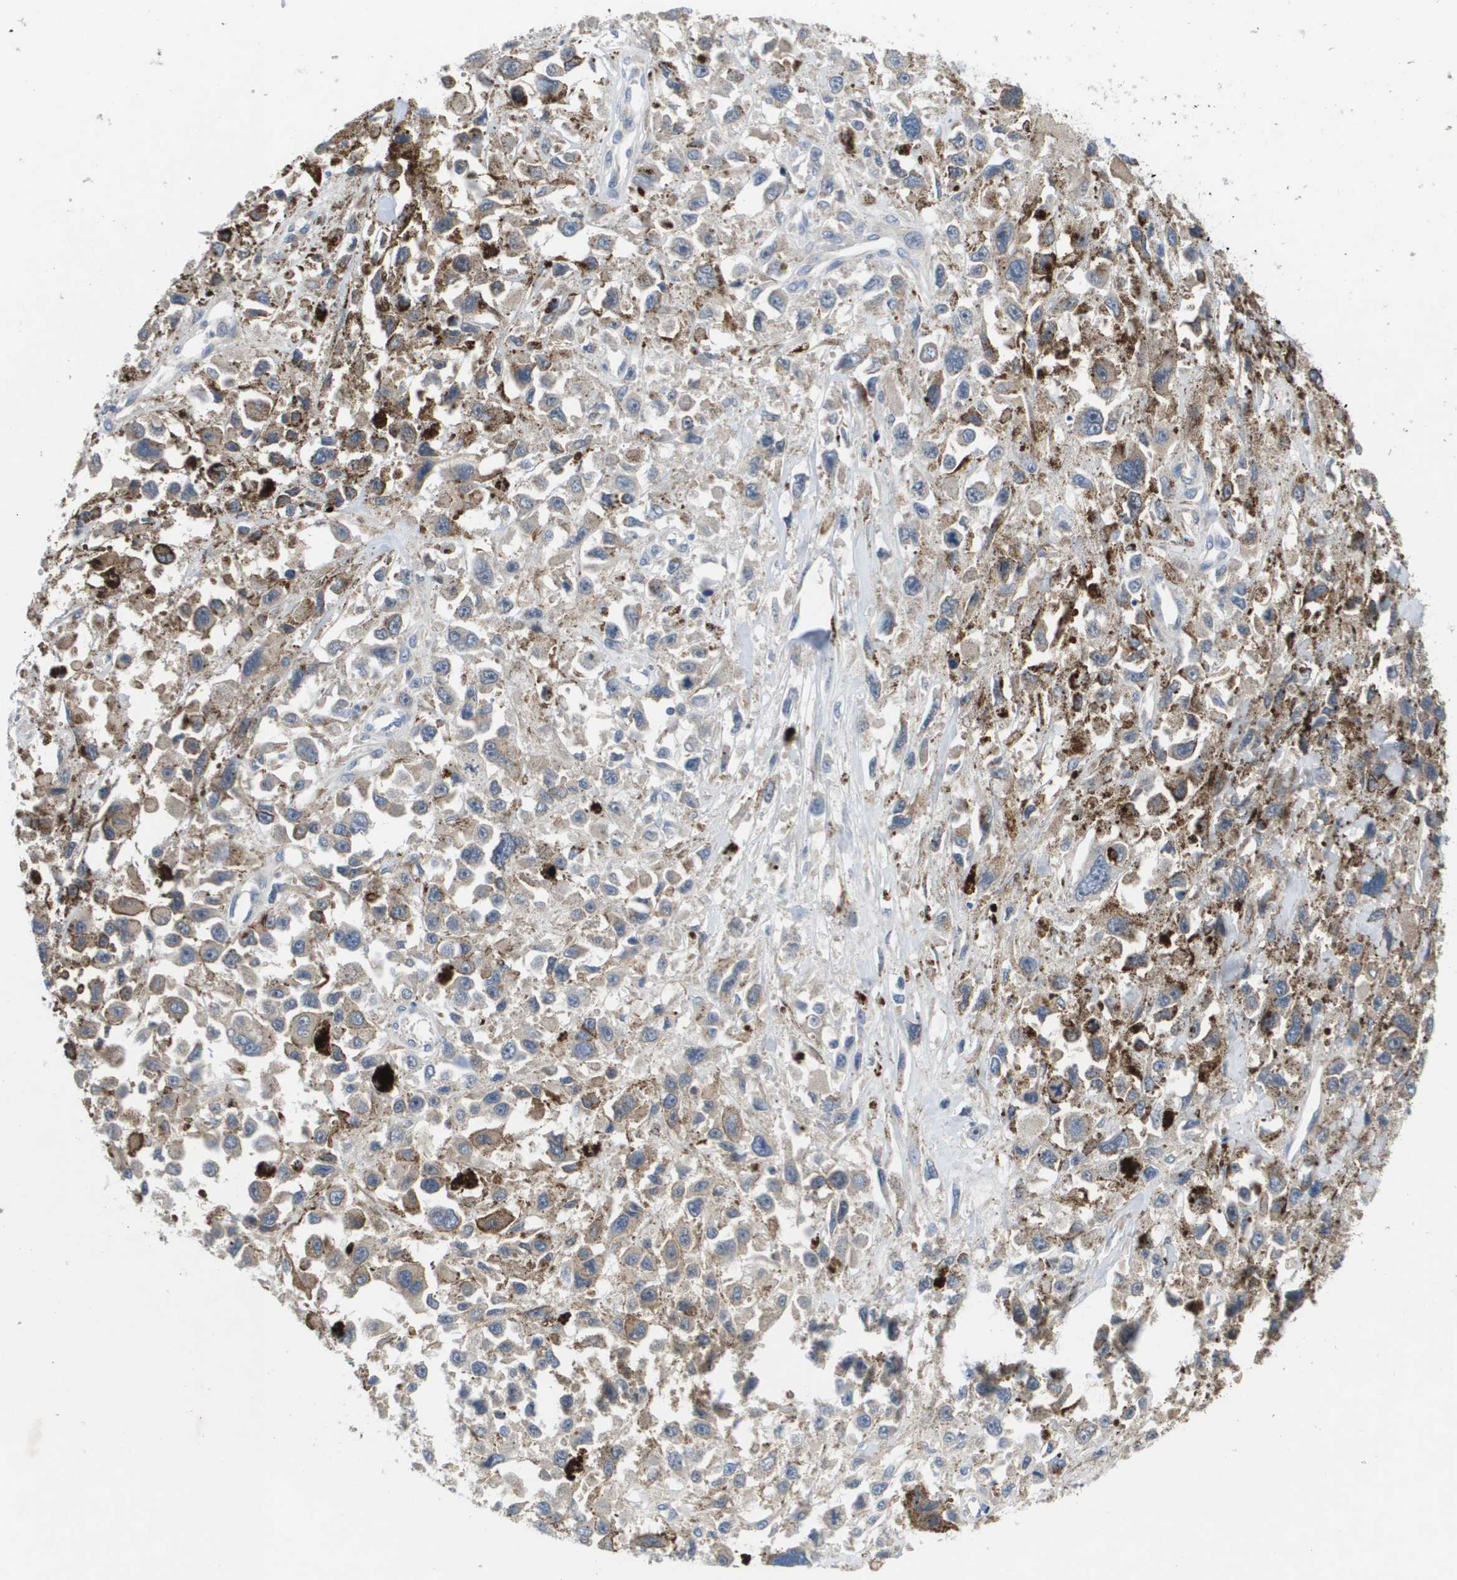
{"staining": {"intensity": "weak", "quantity": "<25%", "location": "cytoplasmic/membranous"}, "tissue": "melanoma", "cell_type": "Tumor cells", "image_type": "cancer", "snomed": [{"axis": "morphology", "description": "Malignant melanoma, Metastatic site"}, {"axis": "topography", "description": "Lymph node"}], "caption": "Immunohistochemistry (IHC) of melanoma demonstrates no staining in tumor cells. (DAB IHC, high magnification).", "gene": "SLC25A20", "patient": {"sex": "male", "age": 59}}